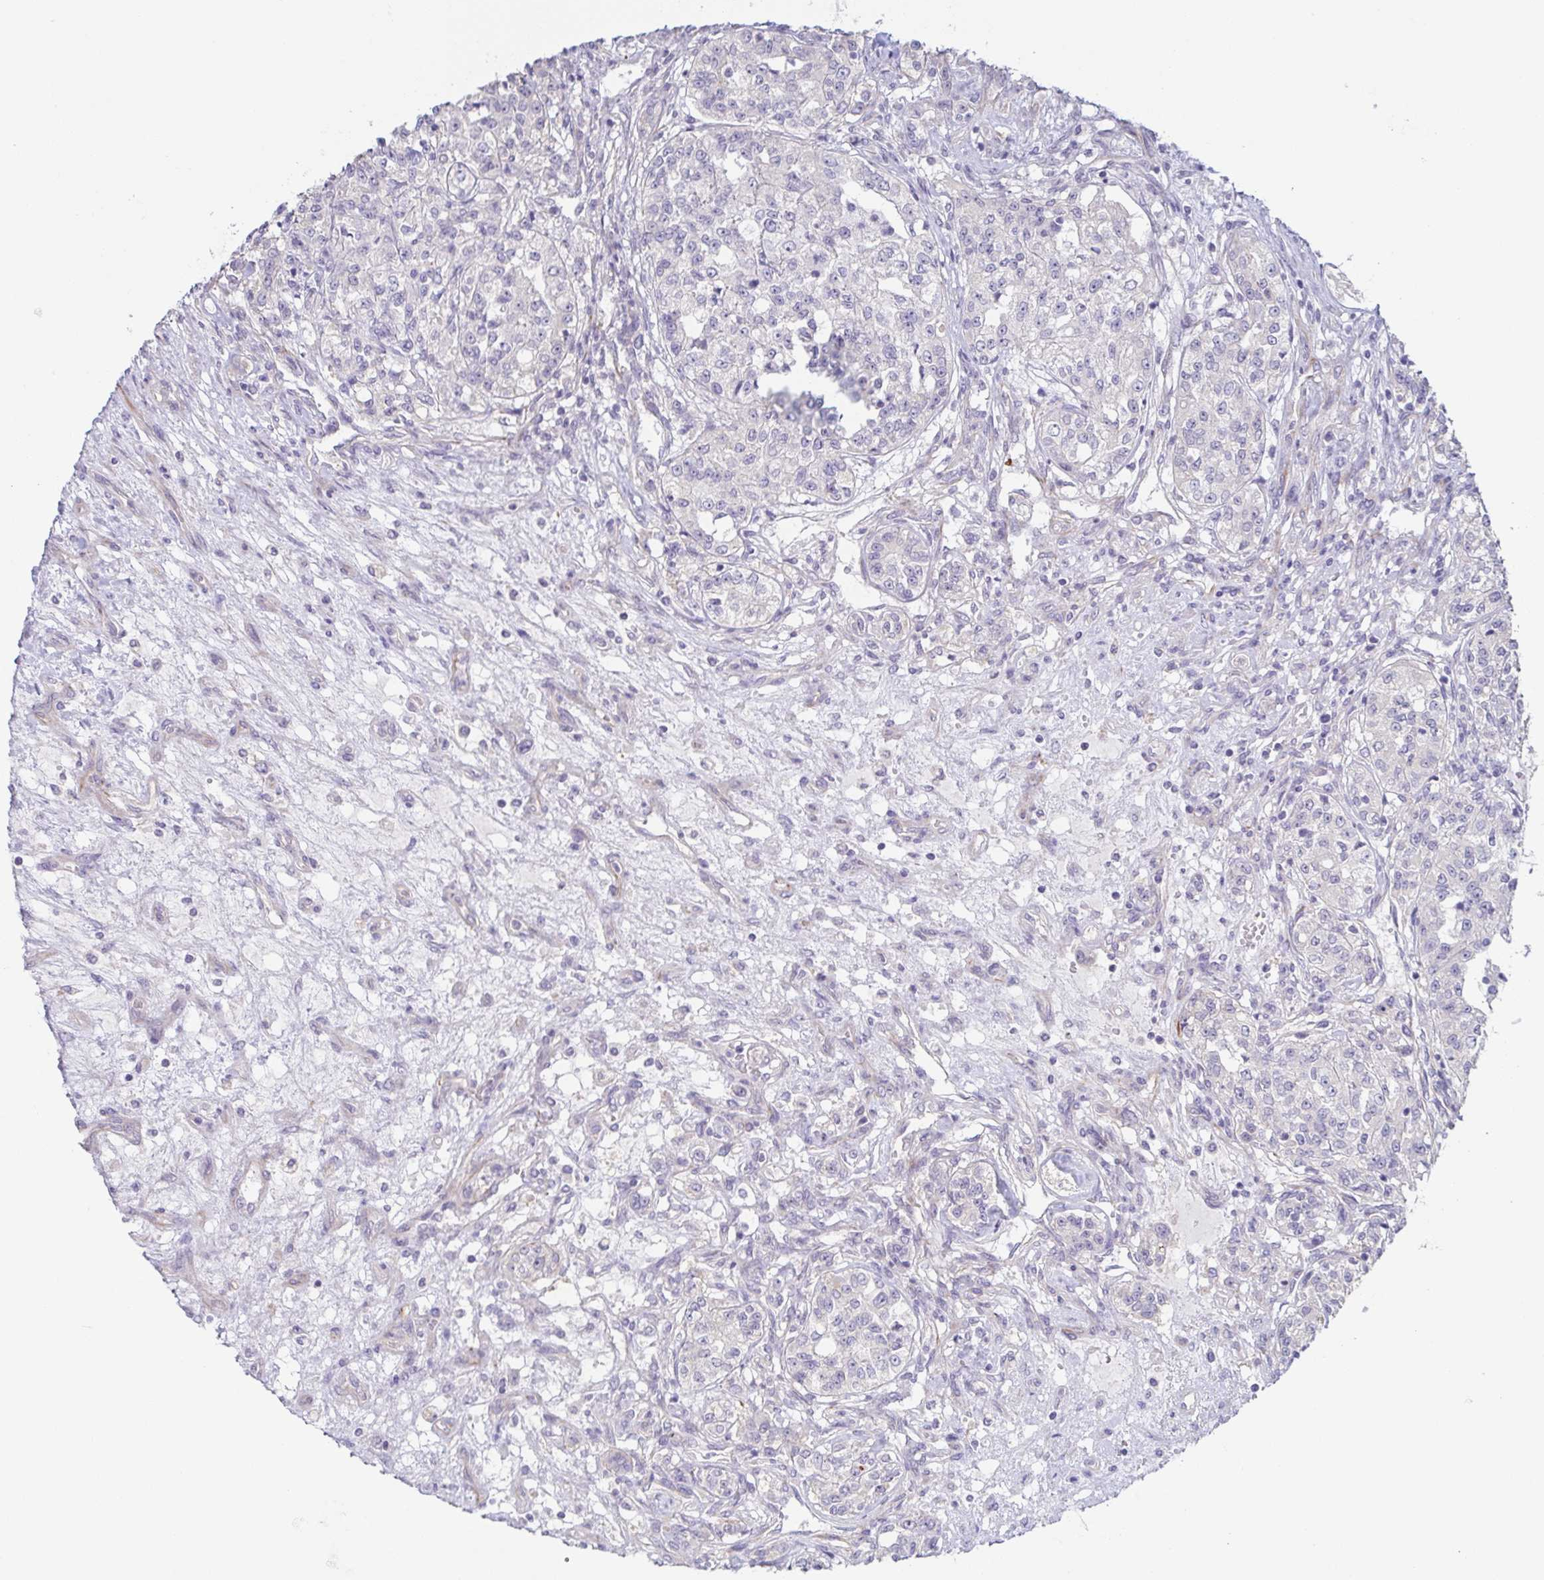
{"staining": {"intensity": "negative", "quantity": "none", "location": "none"}, "tissue": "renal cancer", "cell_type": "Tumor cells", "image_type": "cancer", "snomed": [{"axis": "morphology", "description": "Adenocarcinoma, NOS"}, {"axis": "topography", "description": "Kidney"}], "caption": "Protein analysis of renal adenocarcinoma demonstrates no significant staining in tumor cells.", "gene": "COL17A1", "patient": {"sex": "female", "age": 63}}